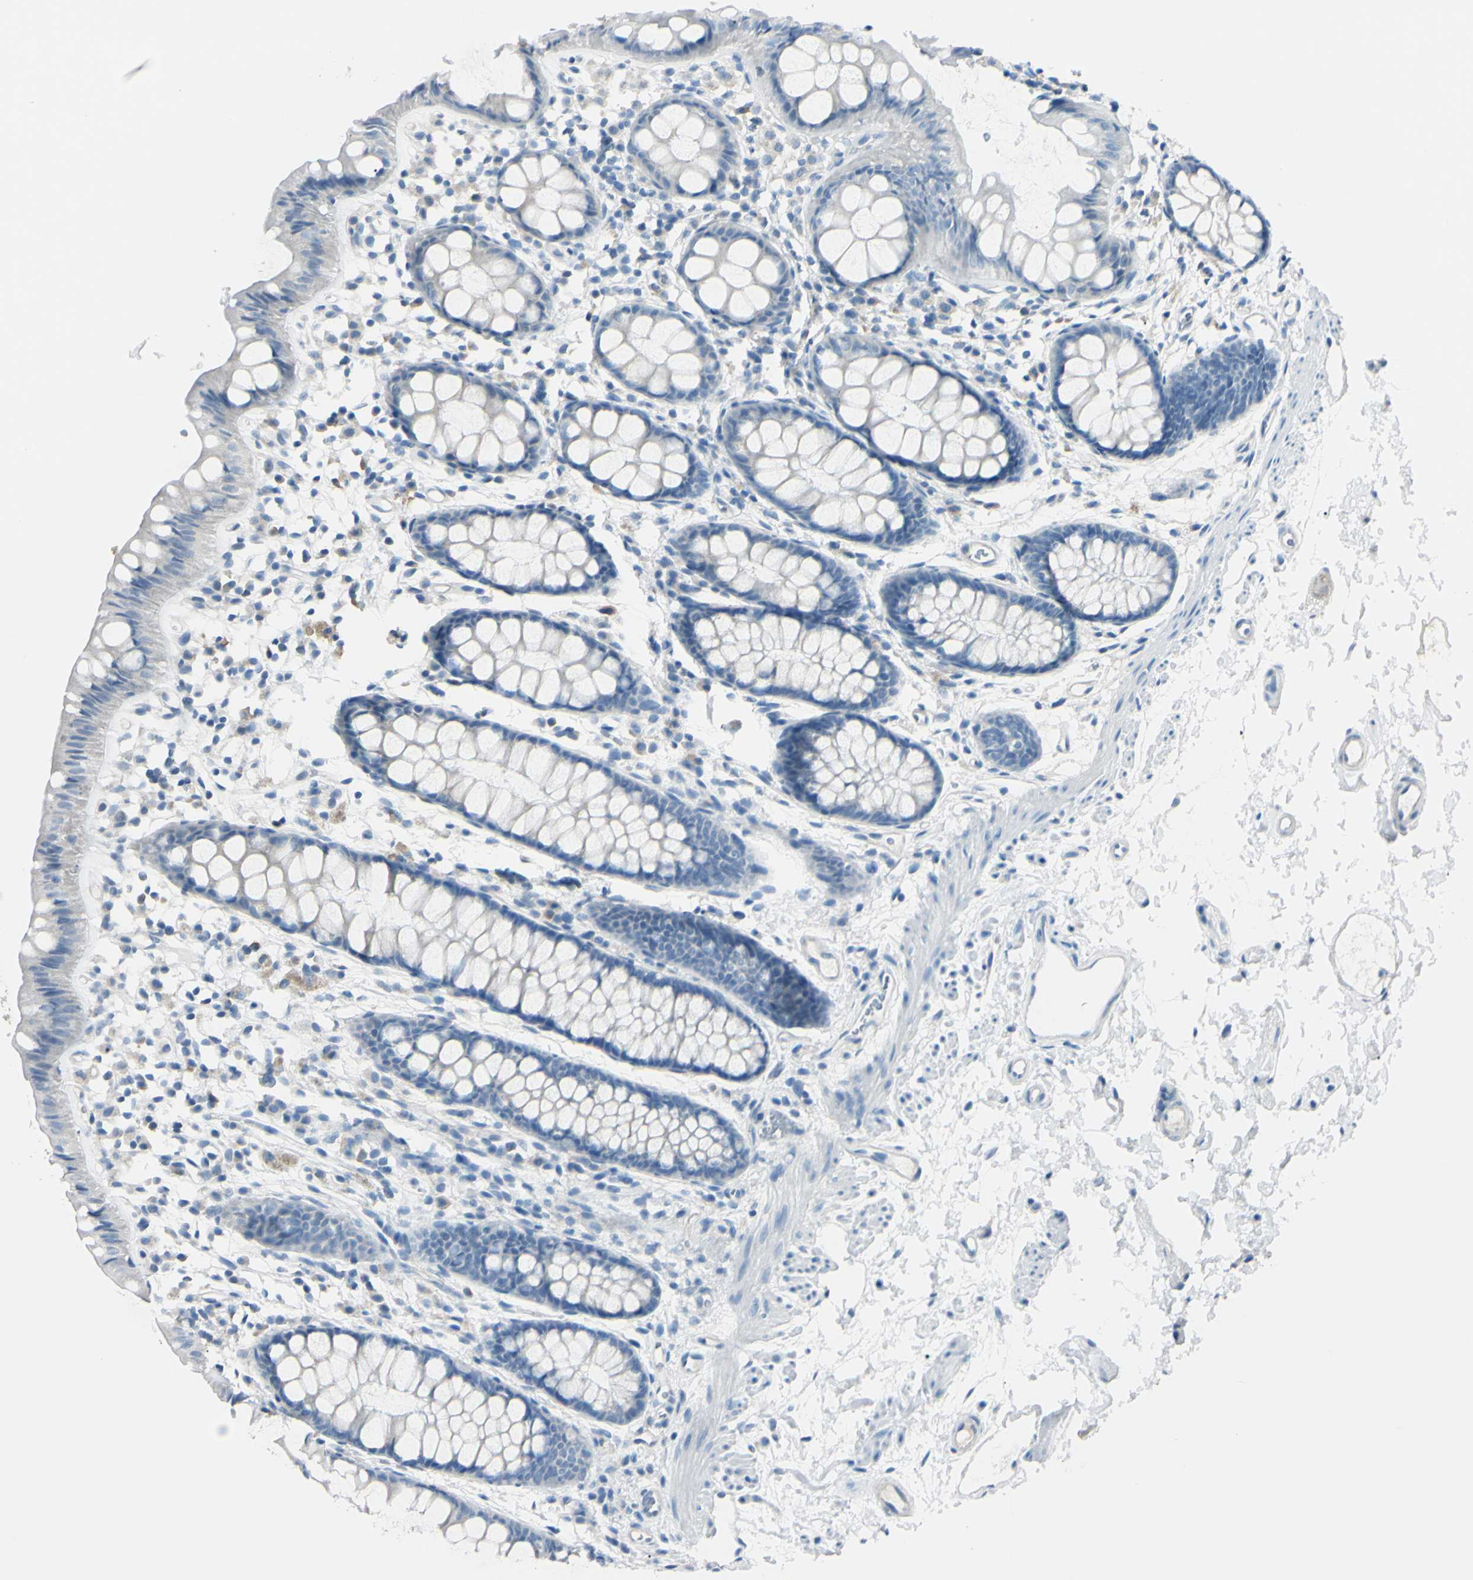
{"staining": {"intensity": "negative", "quantity": "none", "location": "none"}, "tissue": "rectum", "cell_type": "Glandular cells", "image_type": "normal", "snomed": [{"axis": "morphology", "description": "Normal tissue, NOS"}, {"axis": "topography", "description": "Rectum"}], "caption": "Immunohistochemistry (IHC) photomicrograph of benign human rectum stained for a protein (brown), which reveals no expression in glandular cells.", "gene": "FOLH1", "patient": {"sex": "female", "age": 66}}